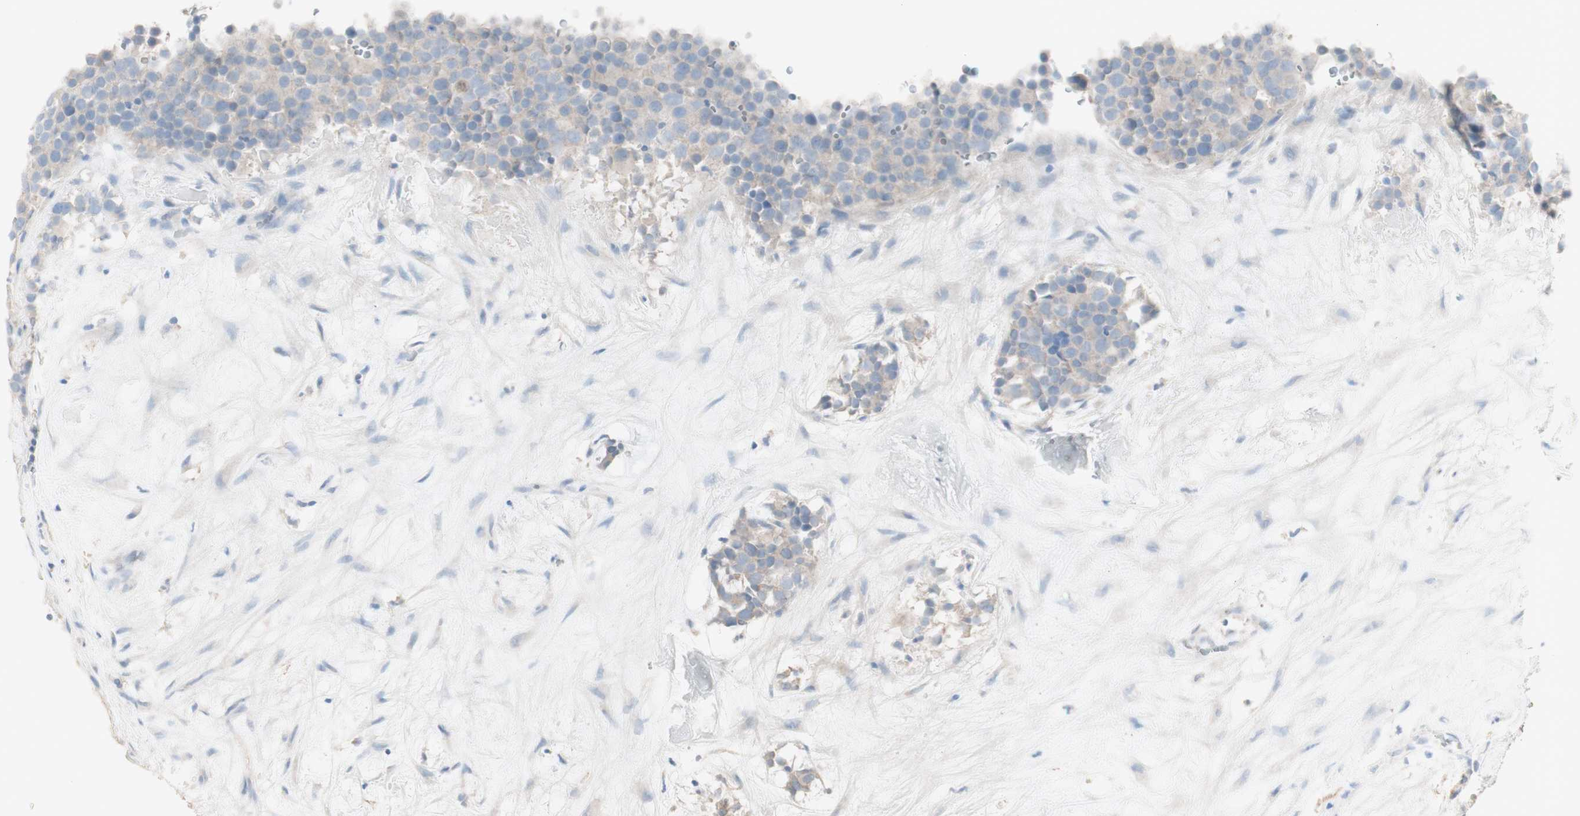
{"staining": {"intensity": "negative", "quantity": "none", "location": "none"}, "tissue": "testis cancer", "cell_type": "Tumor cells", "image_type": "cancer", "snomed": [{"axis": "morphology", "description": "Seminoma, NOS"}, {"axis": "topography", "description": "Testis"}], "caption": "Seminoma (testis) was stained to show a protein in brown. There is no significant expression in tumor cells.", "gene": "ART3", "patient": {"sex": "male", "age": 71}}